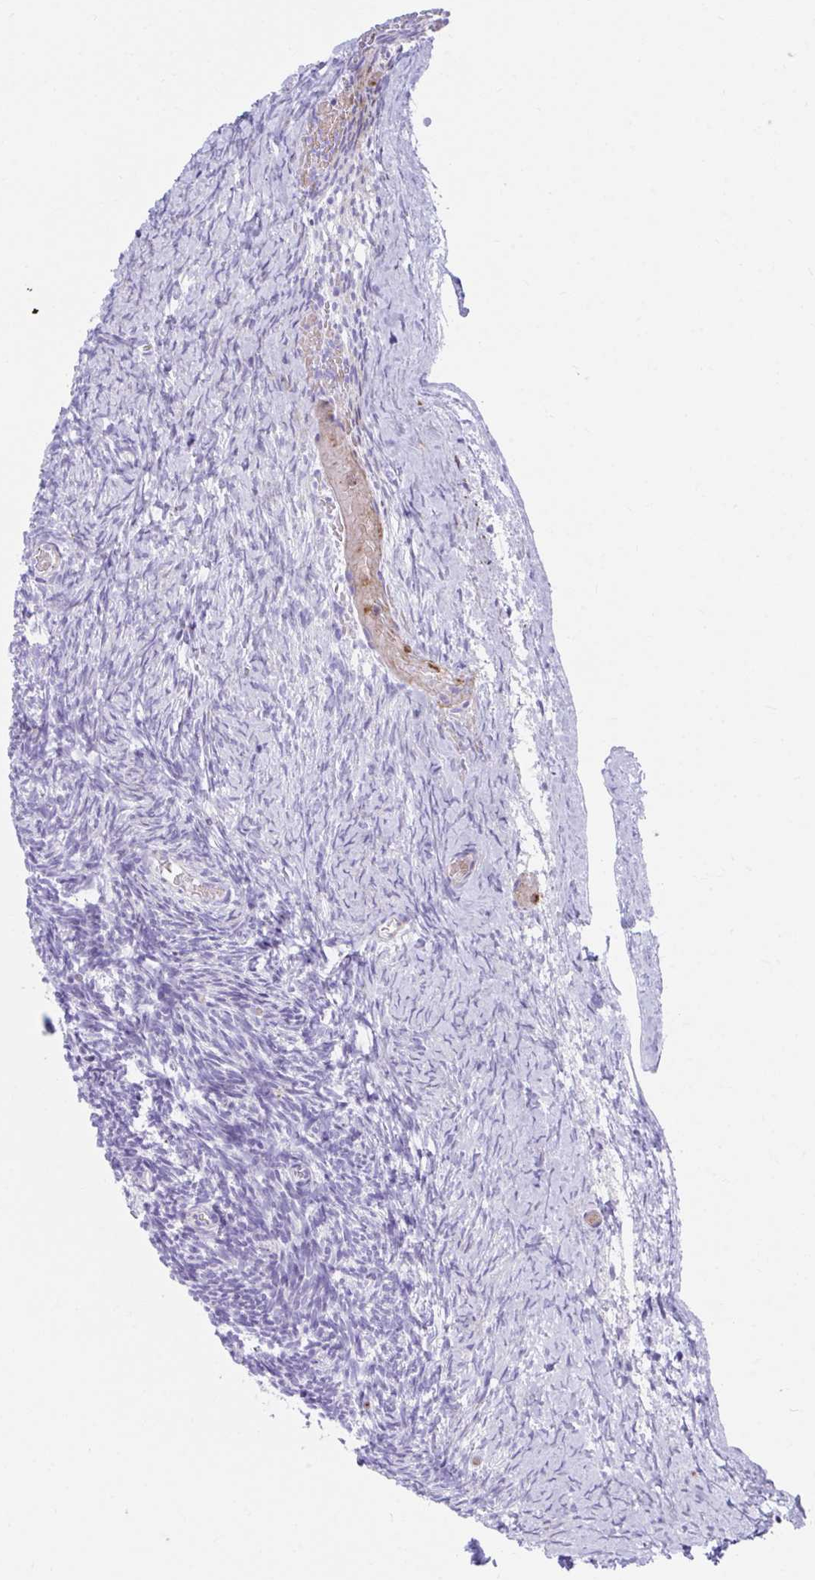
{"staining": {"intensity": "negative", "quantity": "none", "location": "none"}, "tissue": "ovary", "cell_type": "Follicle cells", "image_type": "normal", "snomed": [{"axis": "morphology", "description": "Normal tissue, NOS"}, {"axis": "topography", "description": "Ovary"}], "caption": "Image shows no significant protein positivity in follicle cells of unremarkable ovary. (Immunohistochemistry, brightfield microscopy, high magnification).", "gene": "CSTB", "patient": {"sex": "female", "age": 39}}